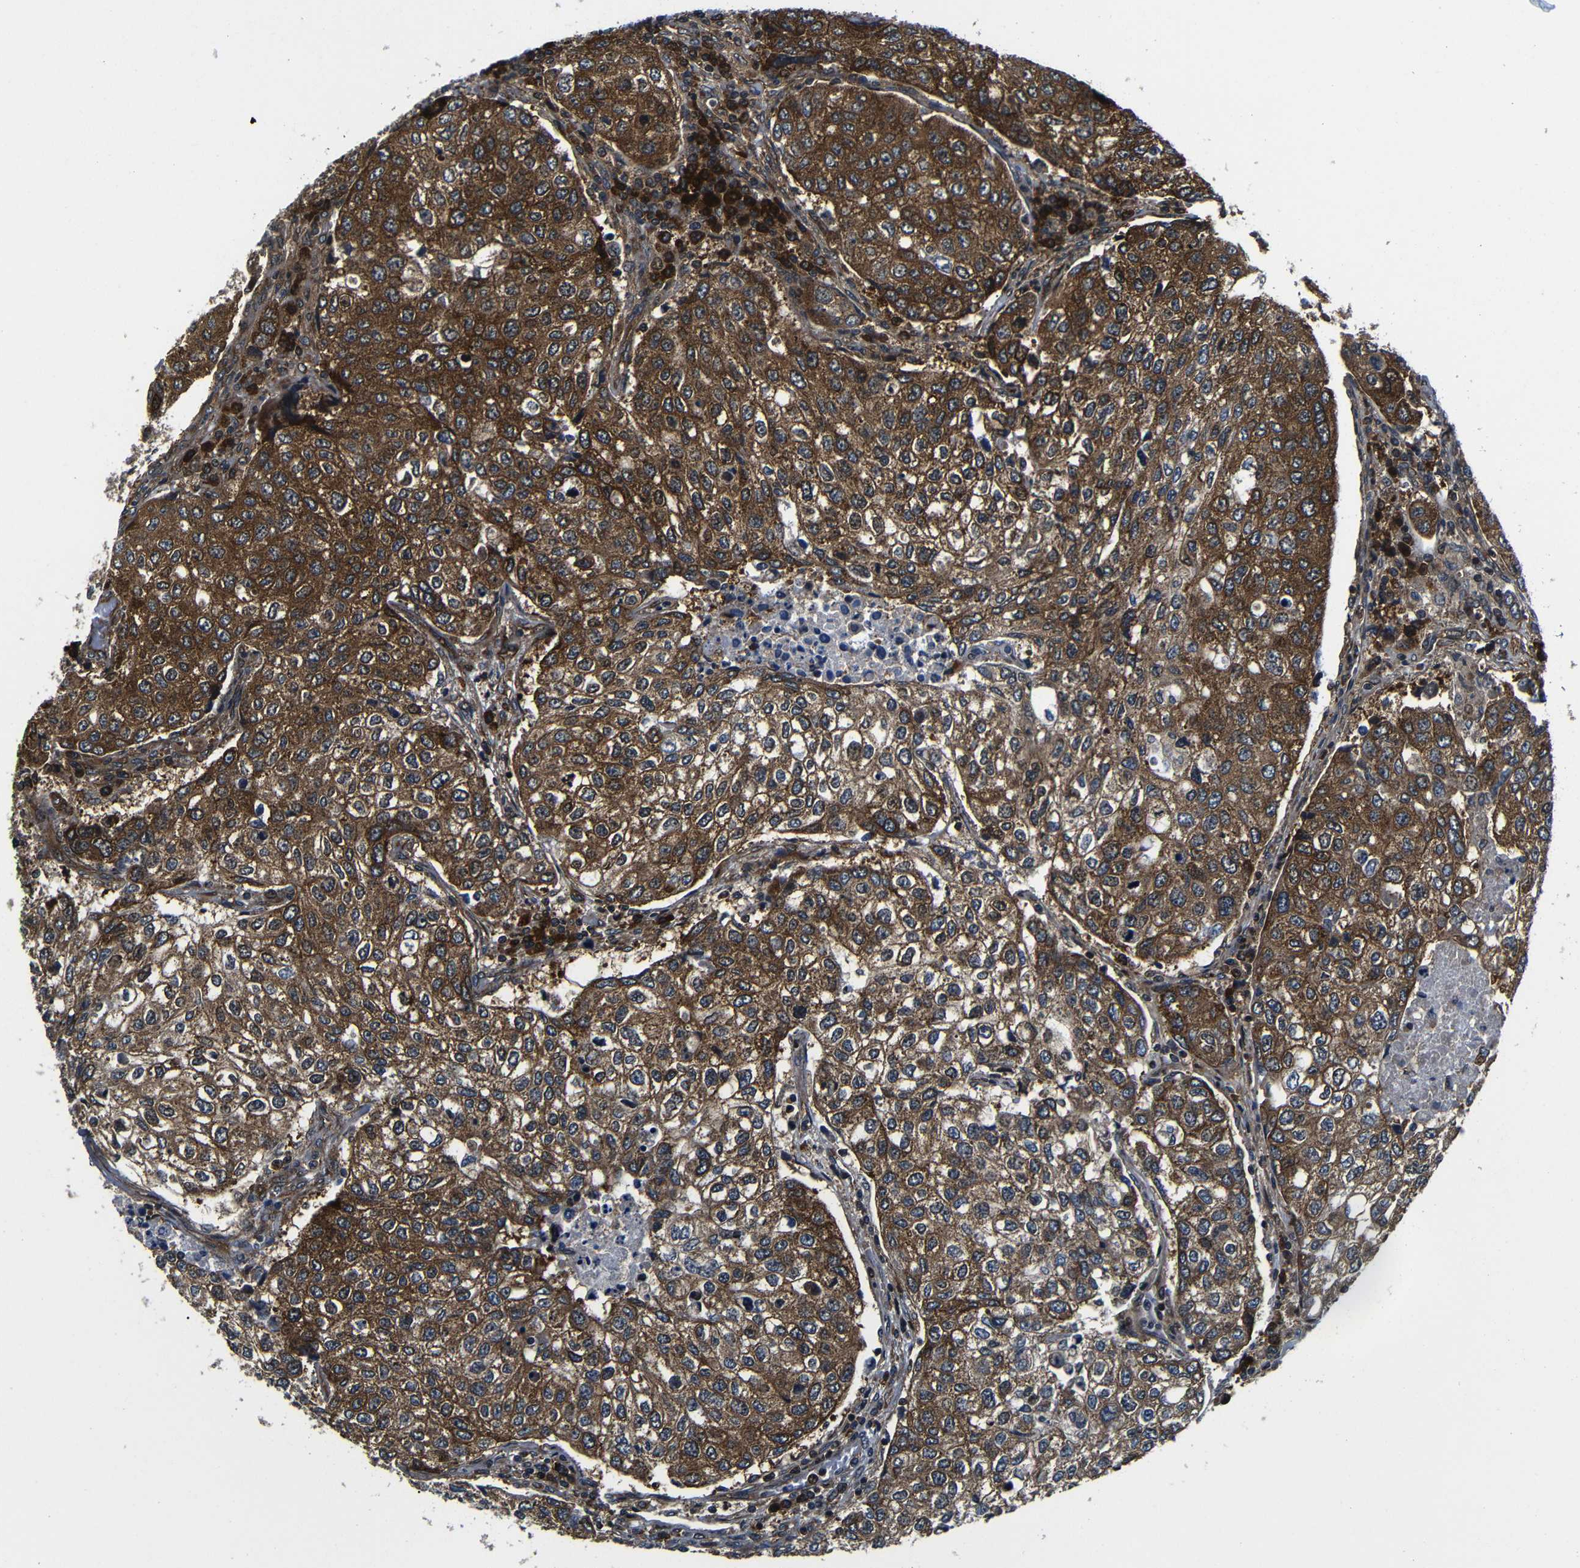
{"staining": {"intensity": "strong", "quantity": ">75%", "location": "cytoplasmic/membranous"}, "tissue": "urothelial cancer", "cell_type": "Tumor cells", "image_type": "cancer", "snomed": [{"axis": "morphology", "description": "Urothelial carcinoma, High grade"}, {"axis": "topography", "description": "Lymph node"}, {"axis": "topography", "description": "Urinary bladder"}], "caption": "DAB (3,3'-diaminobenzidine) immunohistochemical staining of human urothelial cancer shows strong cytoplasmic/membranous protein staining in about >75% of tumor cells.", "gene": "ABCE1", "patient": {"sex": "male", "age": 51}}